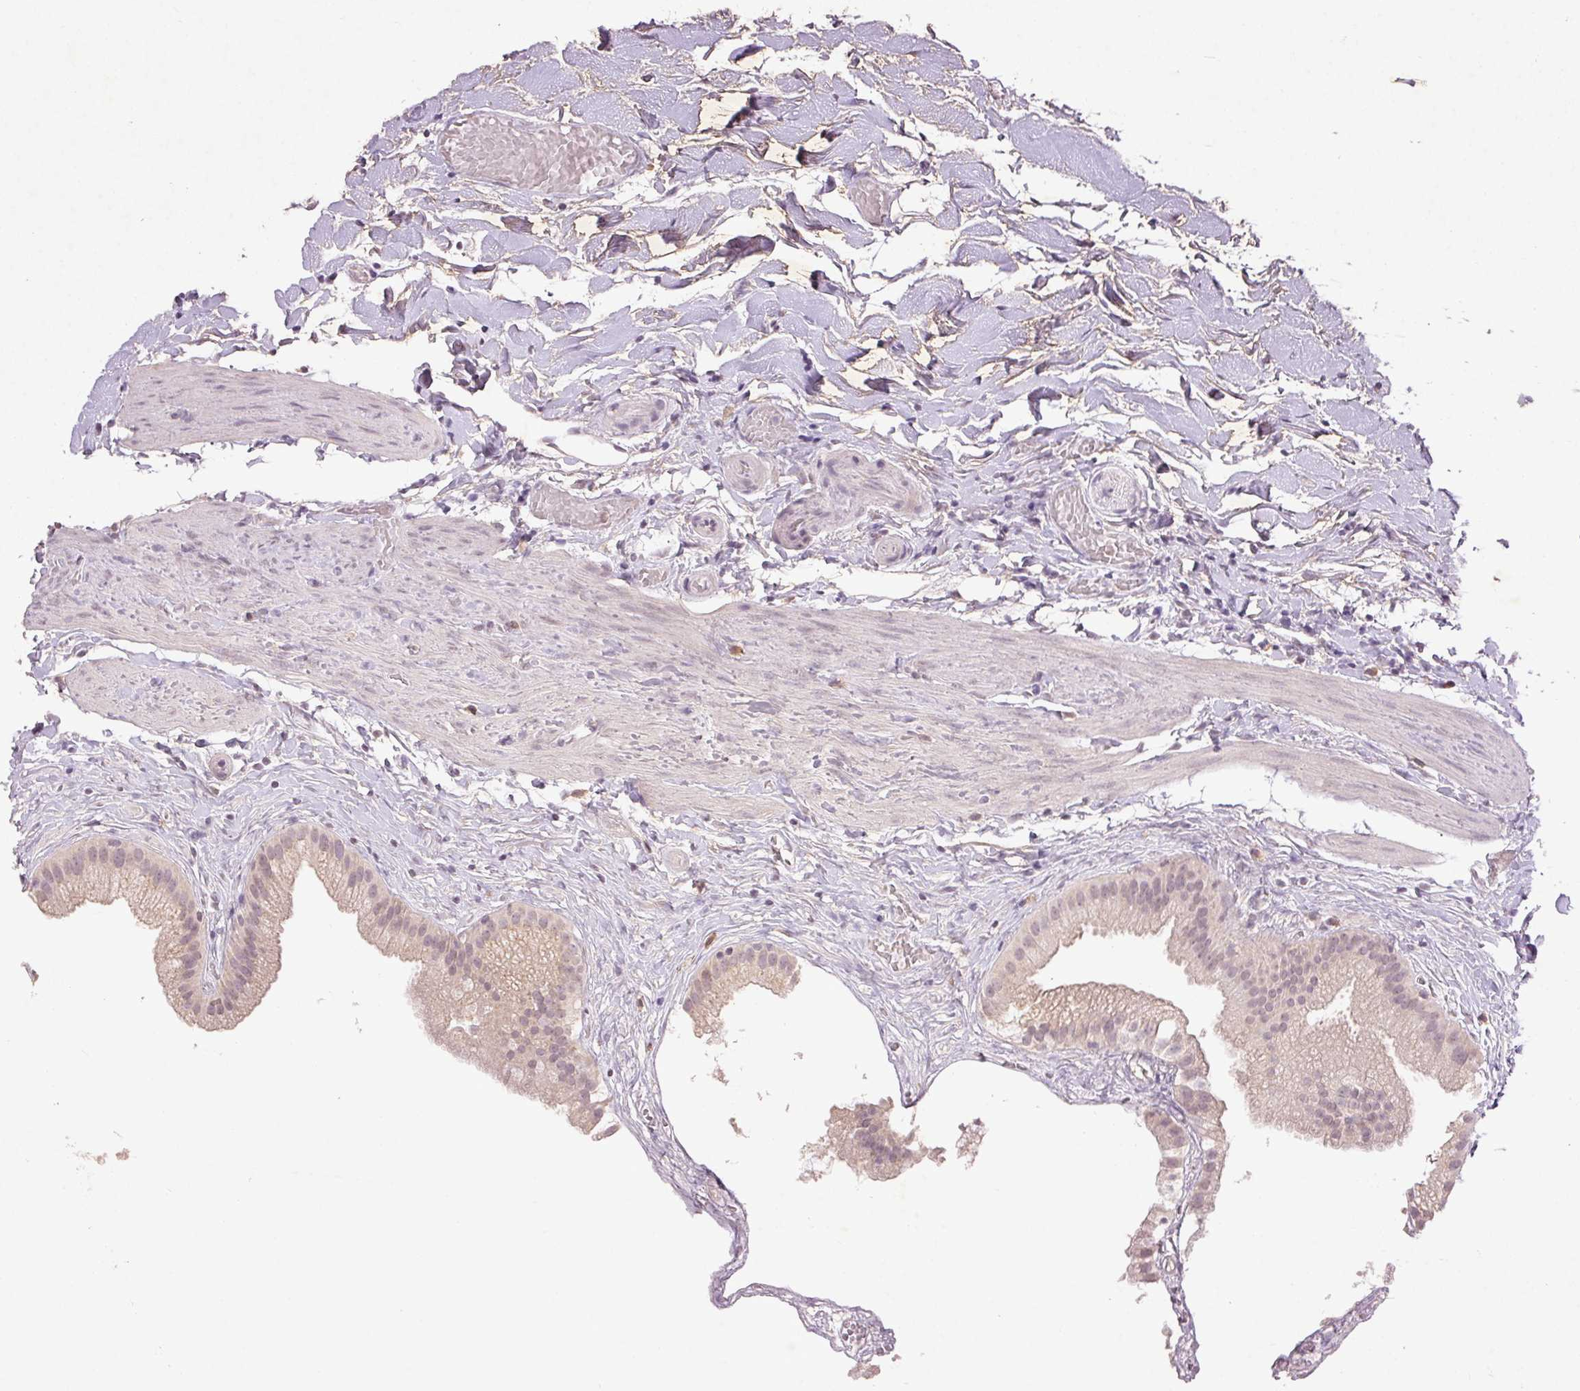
{"staining": {"intensity": "weak", "quantity": "<25%", "location": "cytoplasmic/membranous"}, "tissue": "gallbladder", "cell_type": "Glandular cells", "image_type": "normal", "snomed": [{"axis": "morphology", "description": "Normal tissue, NOS"}, {"axis": "topography", "description": "Gallbladder"}], "caption": "DAB (3,3'-diaminobenzidine) immunohistochemical staining of normal gallbladder demonstrates no significant staining in glandular cells.", "gene": "FAM168B", "patient": {"sex": "female", "age": 63}}